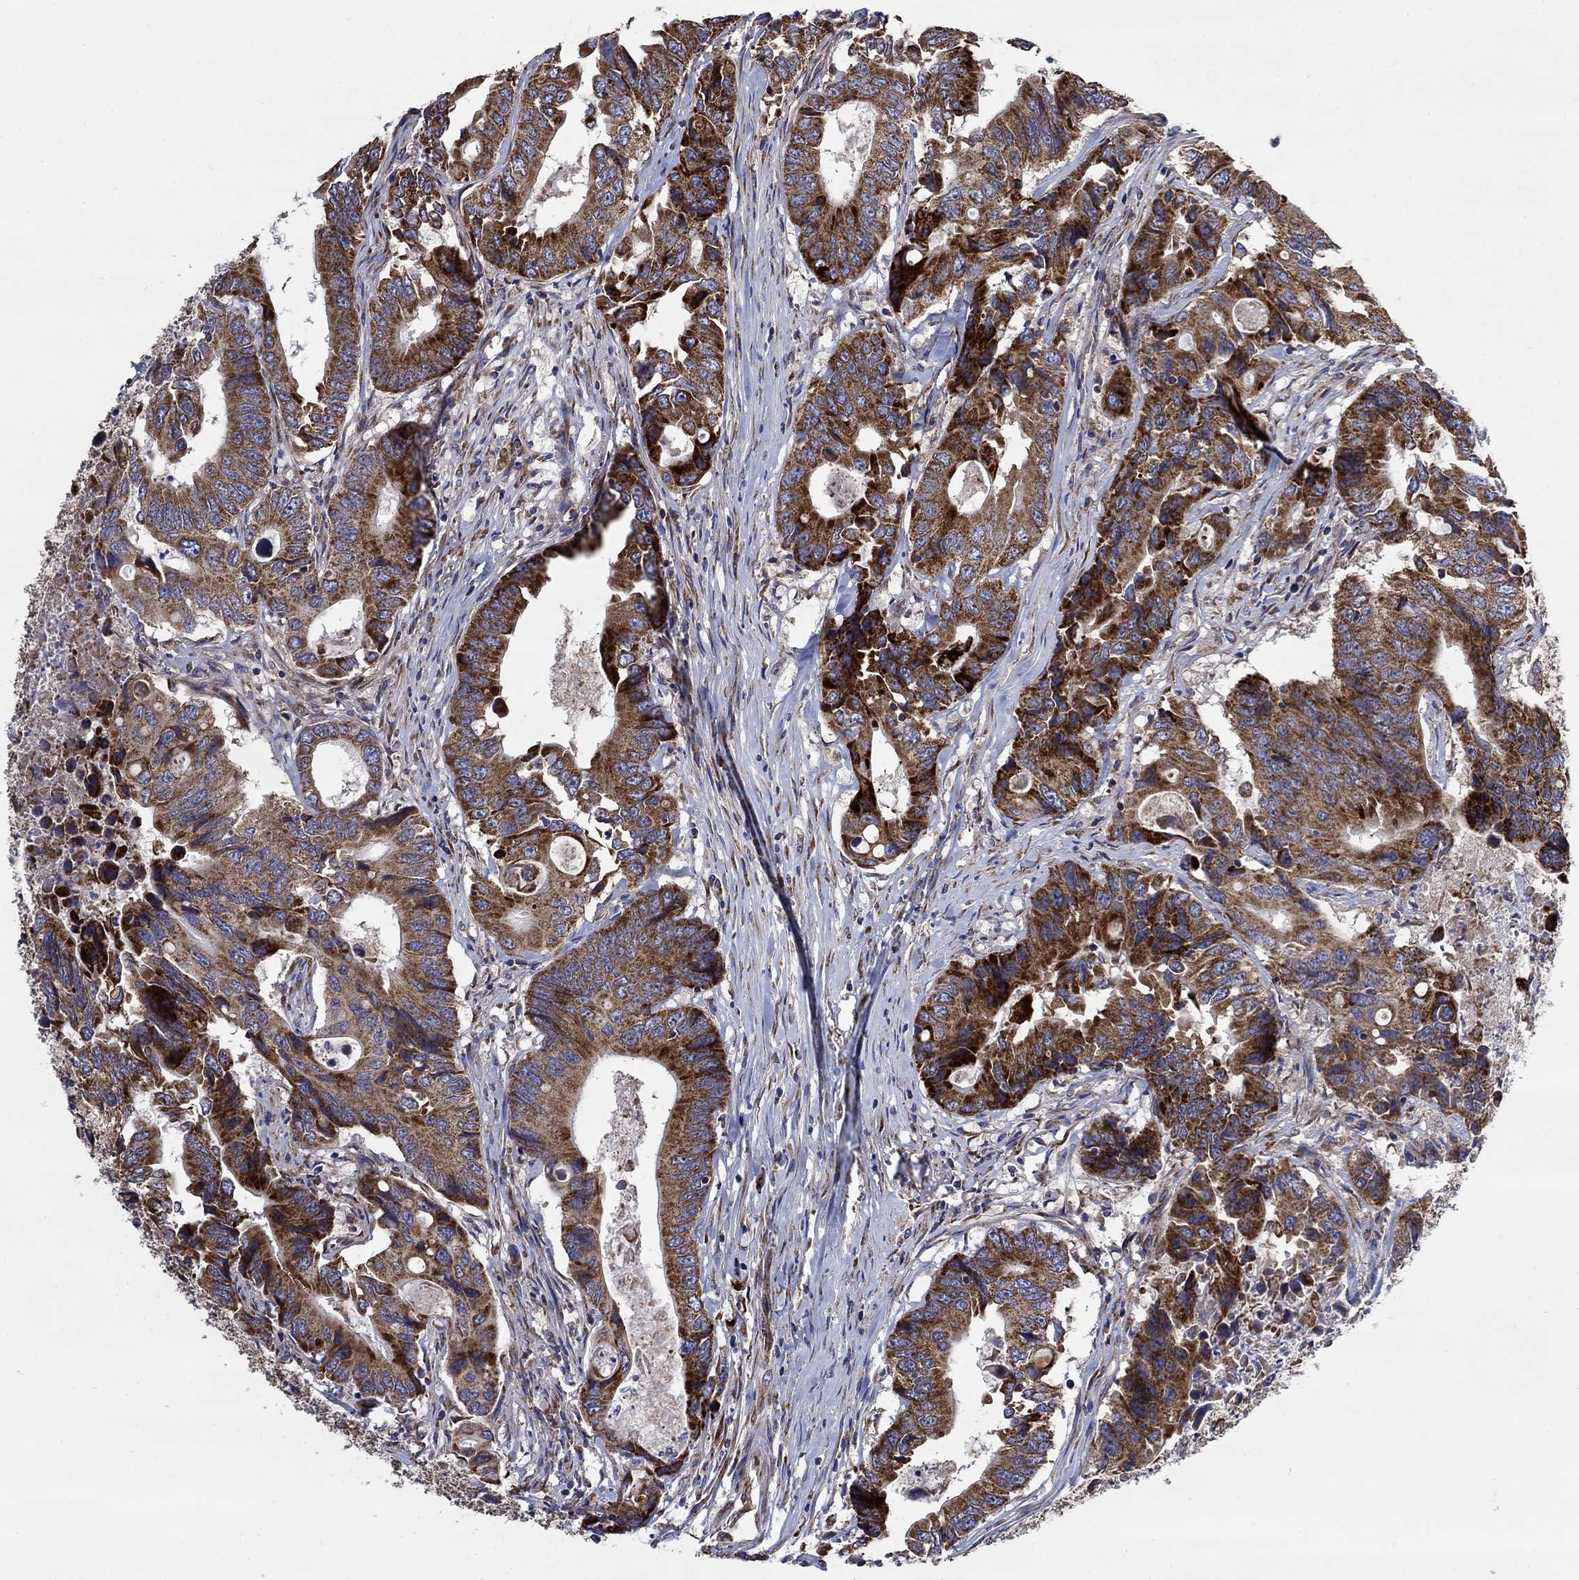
{"staining": {"intensity": "strong", "quantity": "25%-75%", "location": "cytoplasmic/membranous"}, "tissue": "colorectal cancer", "cell_type": "Tumor cells", "image_type": "cancer", "snomed": [{"axis": "morphology", "description": "Adenocarcinoma, NOS"}, {"axis": "topography", "description": "Colon"}], "caption": "Colorectal cancer was stained to show a protein in brown. There is high levels of strong cytoplasmic/membranous positivity in approximately 25%-75% of tumor cells. (Stains: DAB (3,3'-diaminobenzidine) in brown, nuclei in blue, Microscopy: brightfield microscopy at high magnification).", "gene": "RPLP0", "patient": {"sex": "female", "age": 90}}